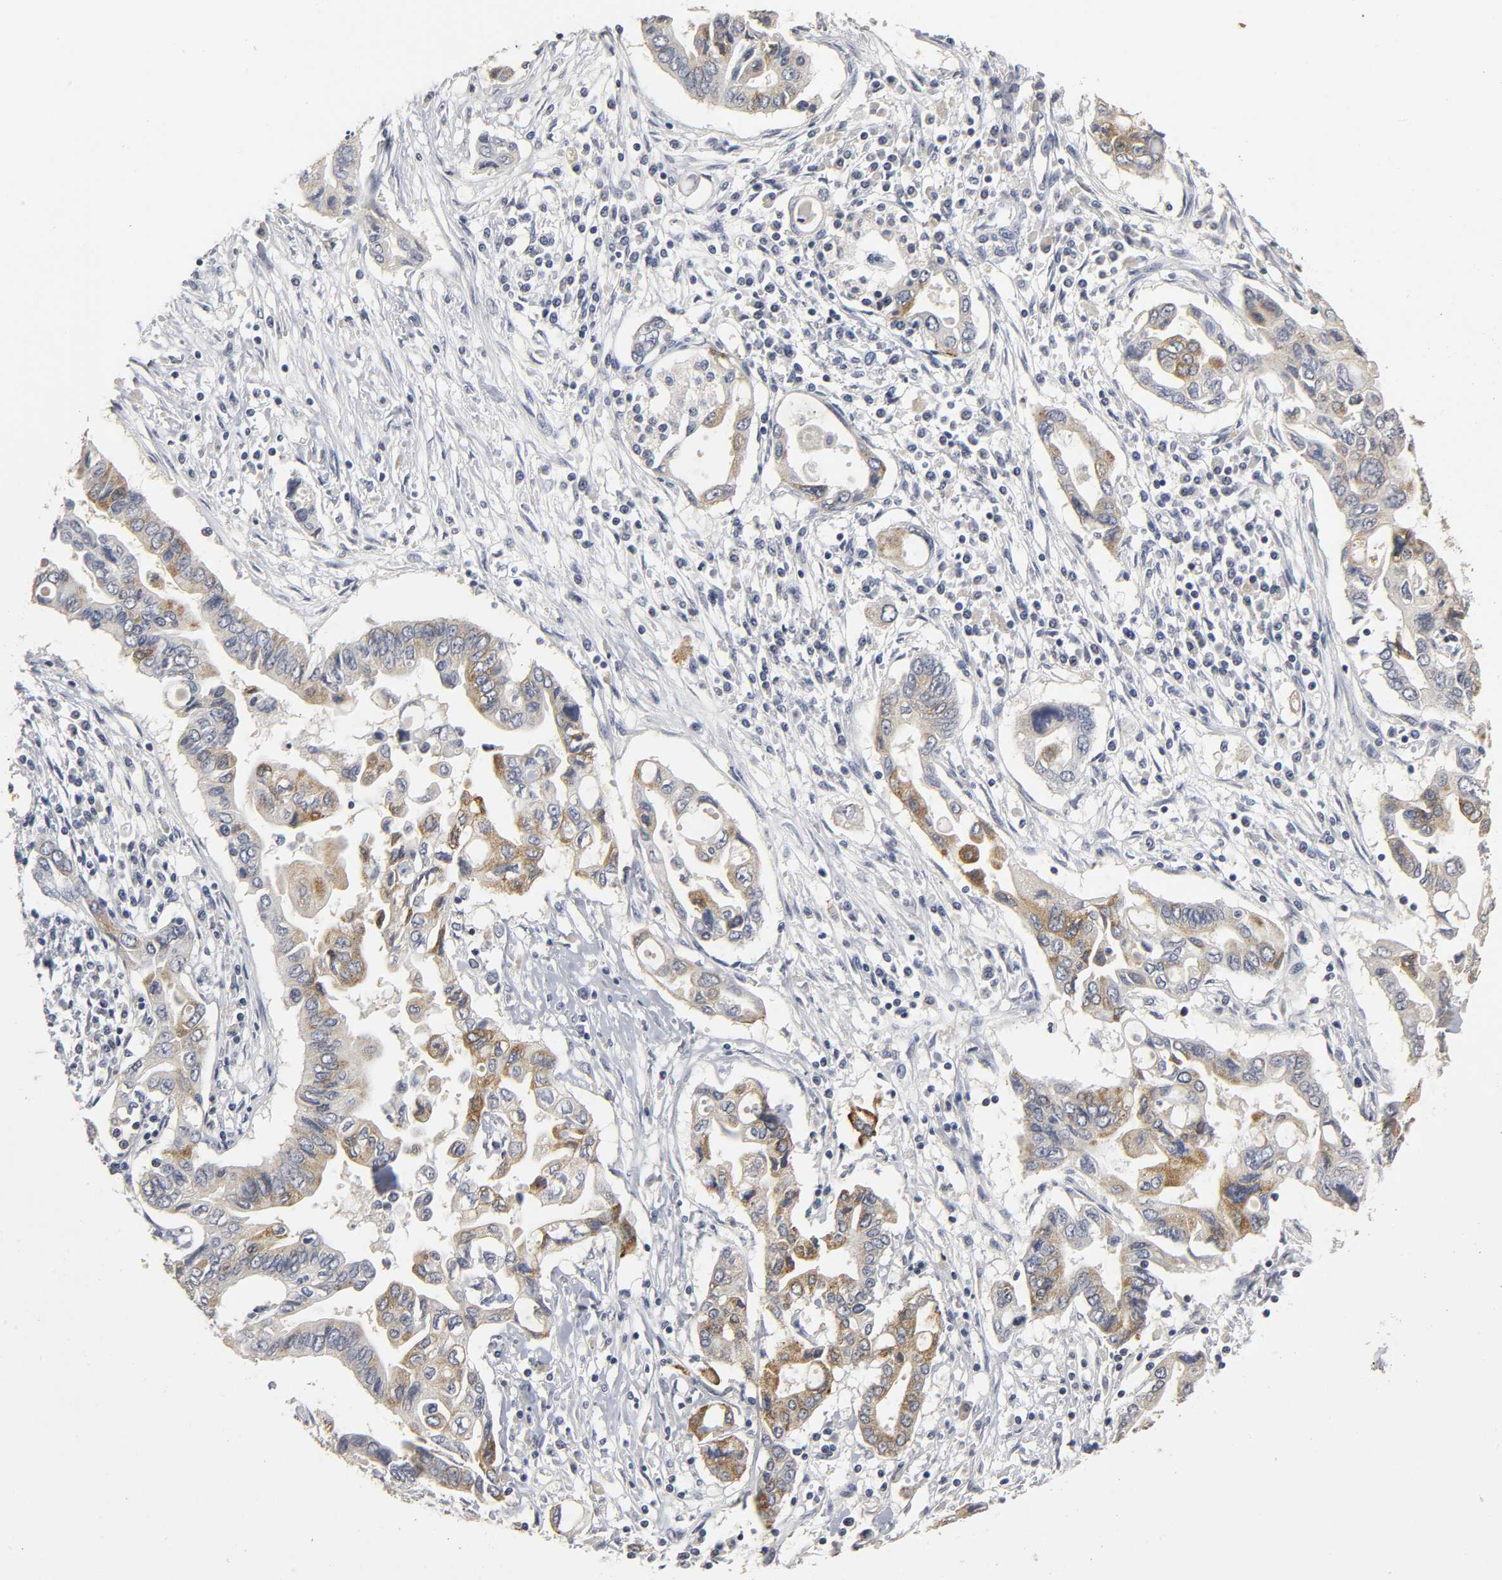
{"staining": {"intensity": "moderate", "quantity": ">75%", "location": "cytoplasmic/membranous"}, "tissue": "pancreatic cancer", "cell_type": "Tumor cells", "image_type": "cancer", "snomed": [{"axis": "morphology", "description": "Adenocarcinoma, NOS"}, {"axis": "topography", "description": "Pancreas"}], "caption": "A brown stain highlights moderate cytoplasmic/membranous expression of a protein in pancreatic cancer (adenocarcinoma) tumor cells.", "gene": "TCAP", "patient": {"sex": "female", "age": 57}}